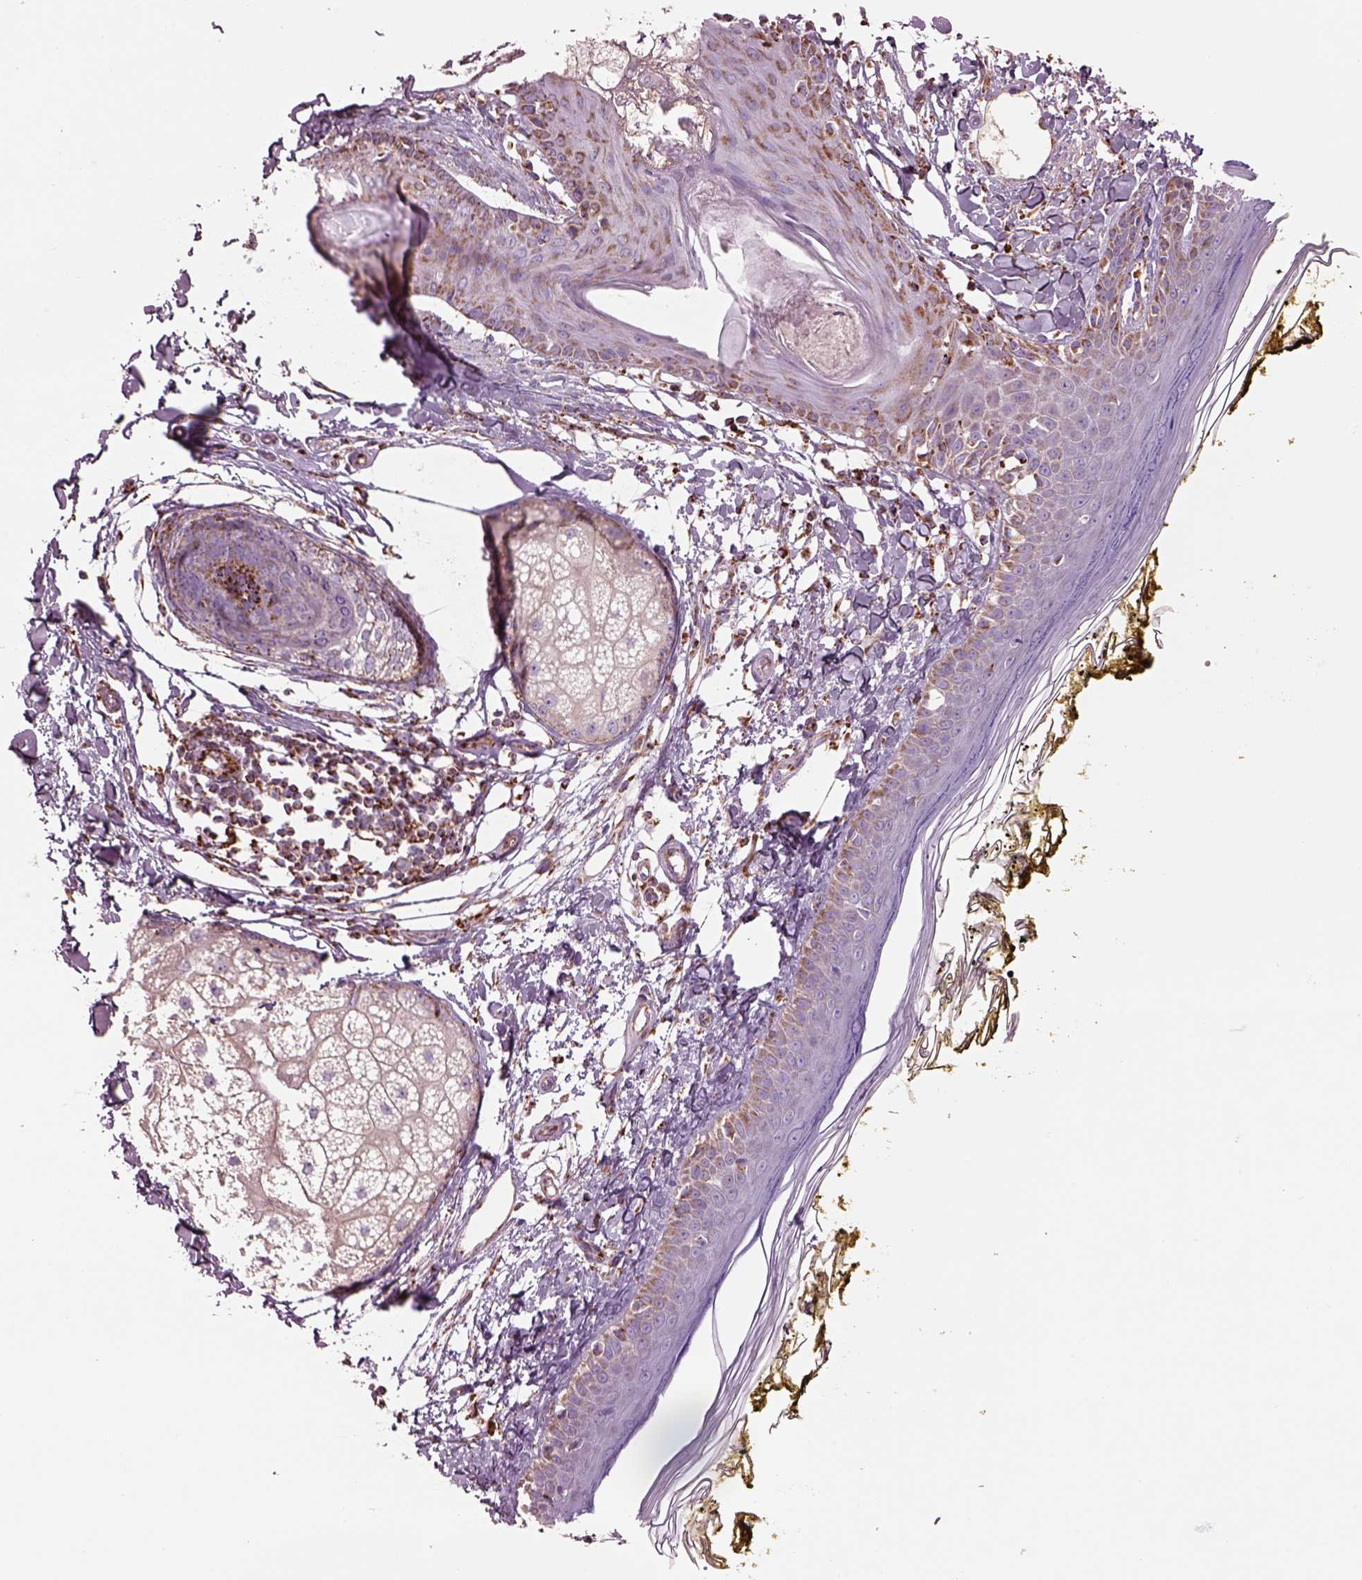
{"staining": {"intensity": "negative", "quantity": "none", "location": "none"}, "tissue": "skin", "cell_type": "Fibroblasts", "image_type": "normal", "snomed": [{"axis": "morphology", "description": "Normal tissue, NOS"}, {"axis": "topography", "description": "Skin"}], "caption": "DAB (3,3'-diaminobenzidine) immunohistochemical staining of normal skin demonstrates no significant positivity in fibroblasts.", "gene": "SLC25A24", "patient": {"sex": "male", "age": 76}}